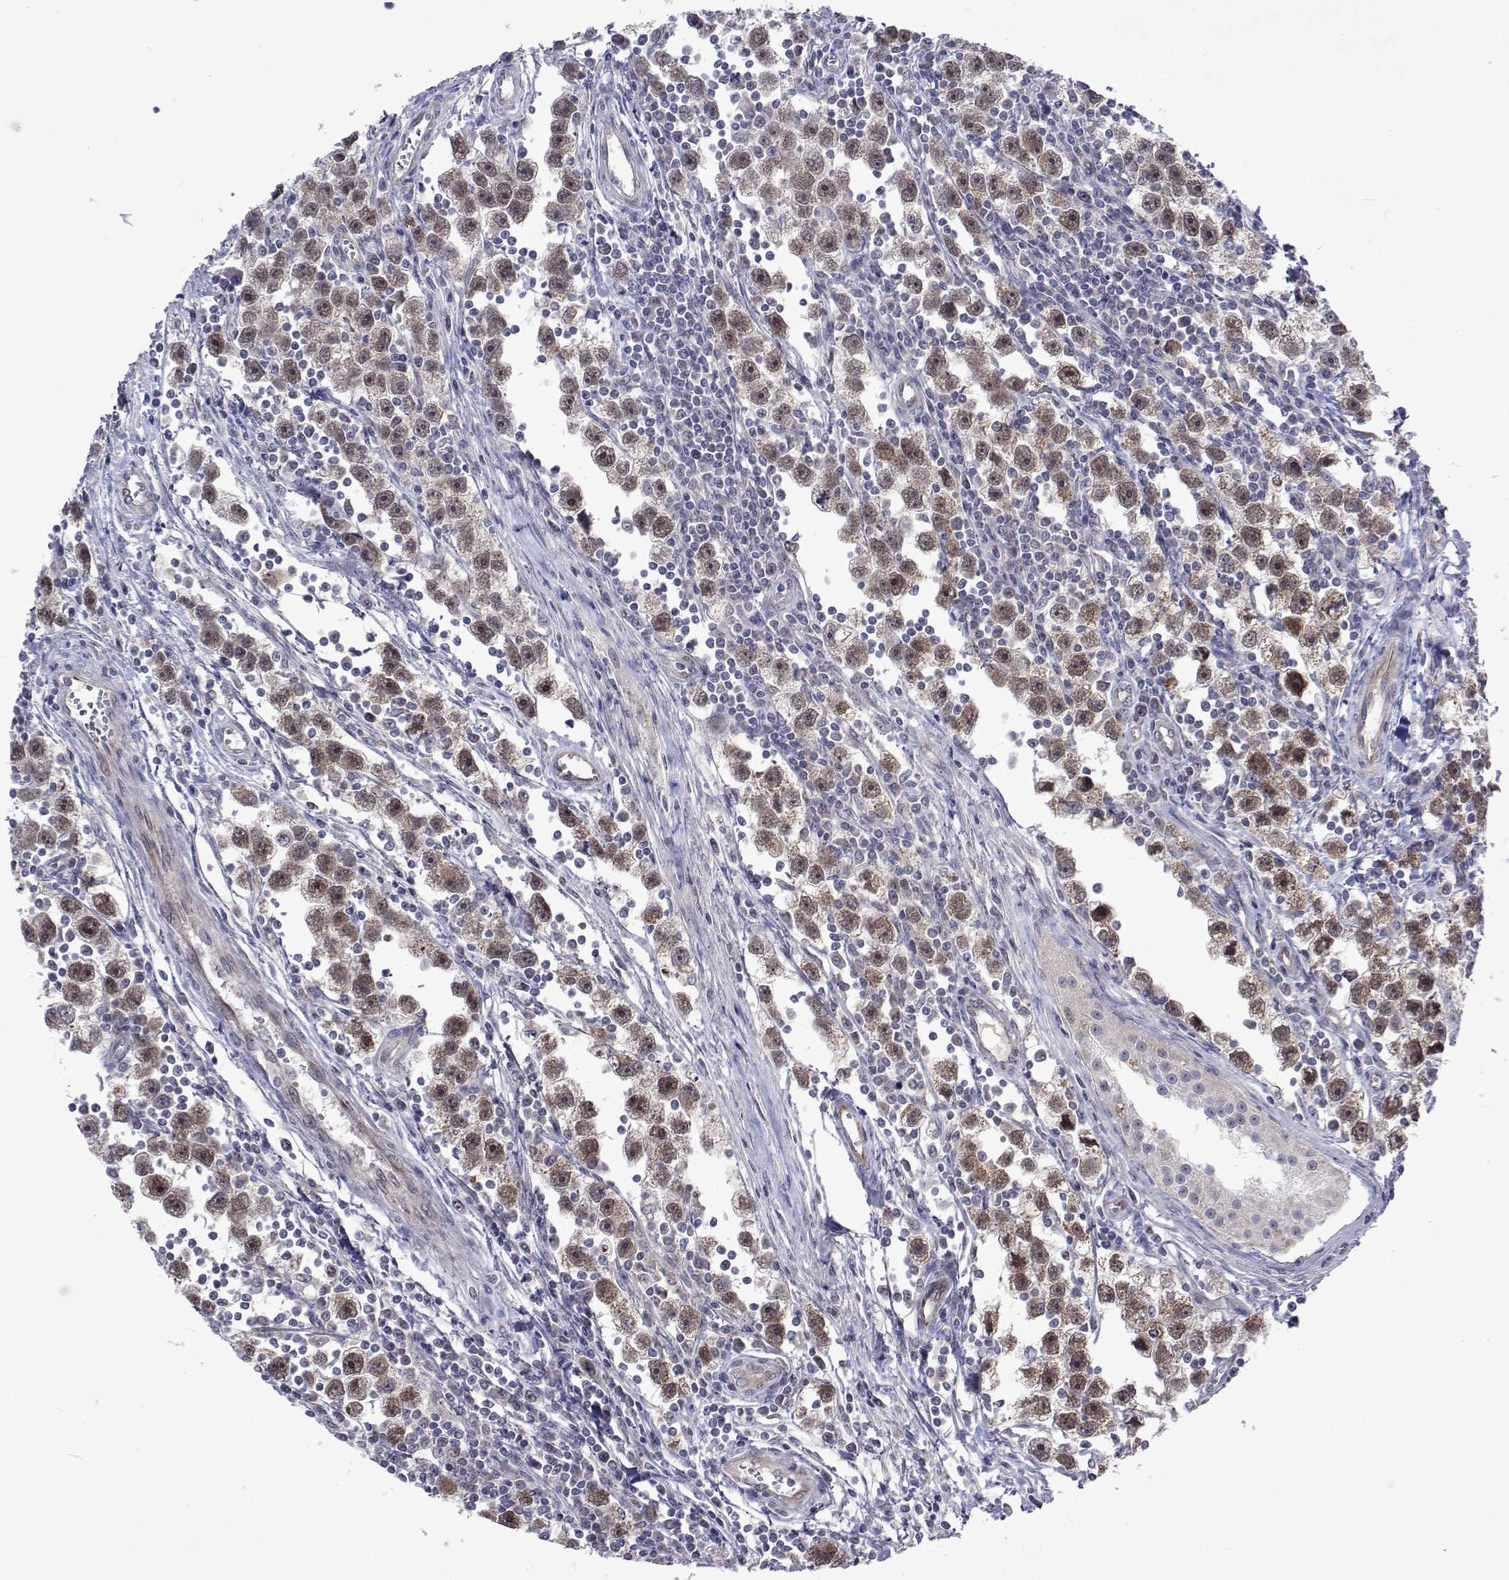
{"staining": {"intensity": "moderate", "quantity": ">75%", "location": "cytoplasmic/membranous,nuclear"}, "tissue": "testis cancer", "cell_type": "Tumor cells", "image_type": "cancer", "snomed": [{"axis": "morphology", "description": "Seminoma, NOS"}, {"axis": "topography", "description": "Testis"}], "caption": "DAB immunohistochemical staining of seminoma (testis) exhibits moderate cytoplasmic/membranous and nuclear protein expression in about >75% of tumor cells.", "gene": "DHTKD1", "patient": {"sex": "male", "age": 30}}